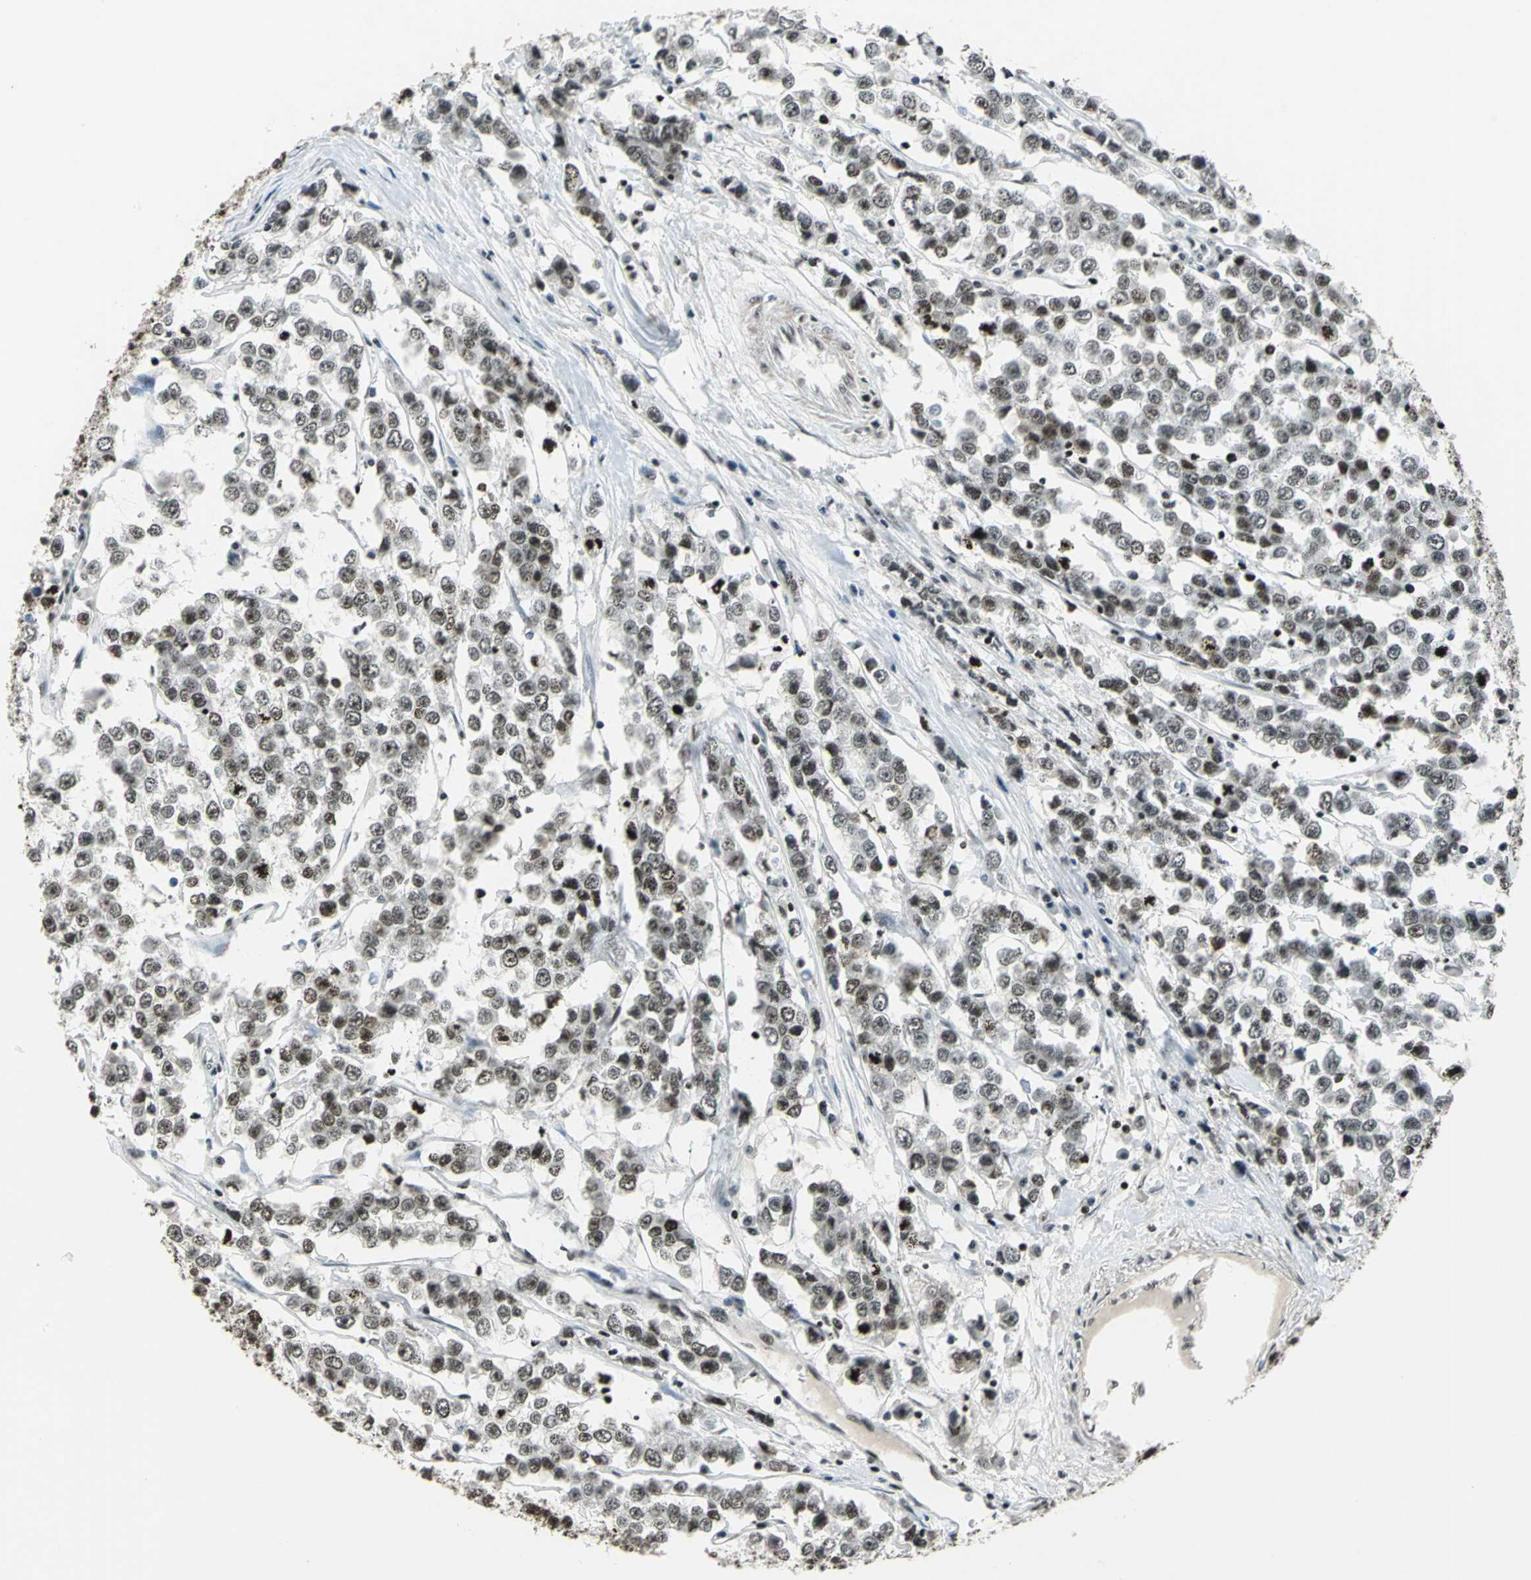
{"staining": {"intensity": "moderate", "quantity": ">75%", "location": "nuclear"}, "tissue": "testis cancer", "cell_type": "Tumor cells", "image_type": "cancer", "snomed": [{"axis": "morphology", "description": "Seminoma, NOS"}, {"axis": "morphology", "description": "Carcinoma, Embryonal, NOS"}, {"axis": "topography", "description": "Testis"}], "caption": "This image shows IHC staining of embryonal carcinoma (testis), with medium moderate nuclear positivity in approximately >75% of tumor cells.", "gene": "UBTF", "patient": {"sex": "male", "age": 52}}